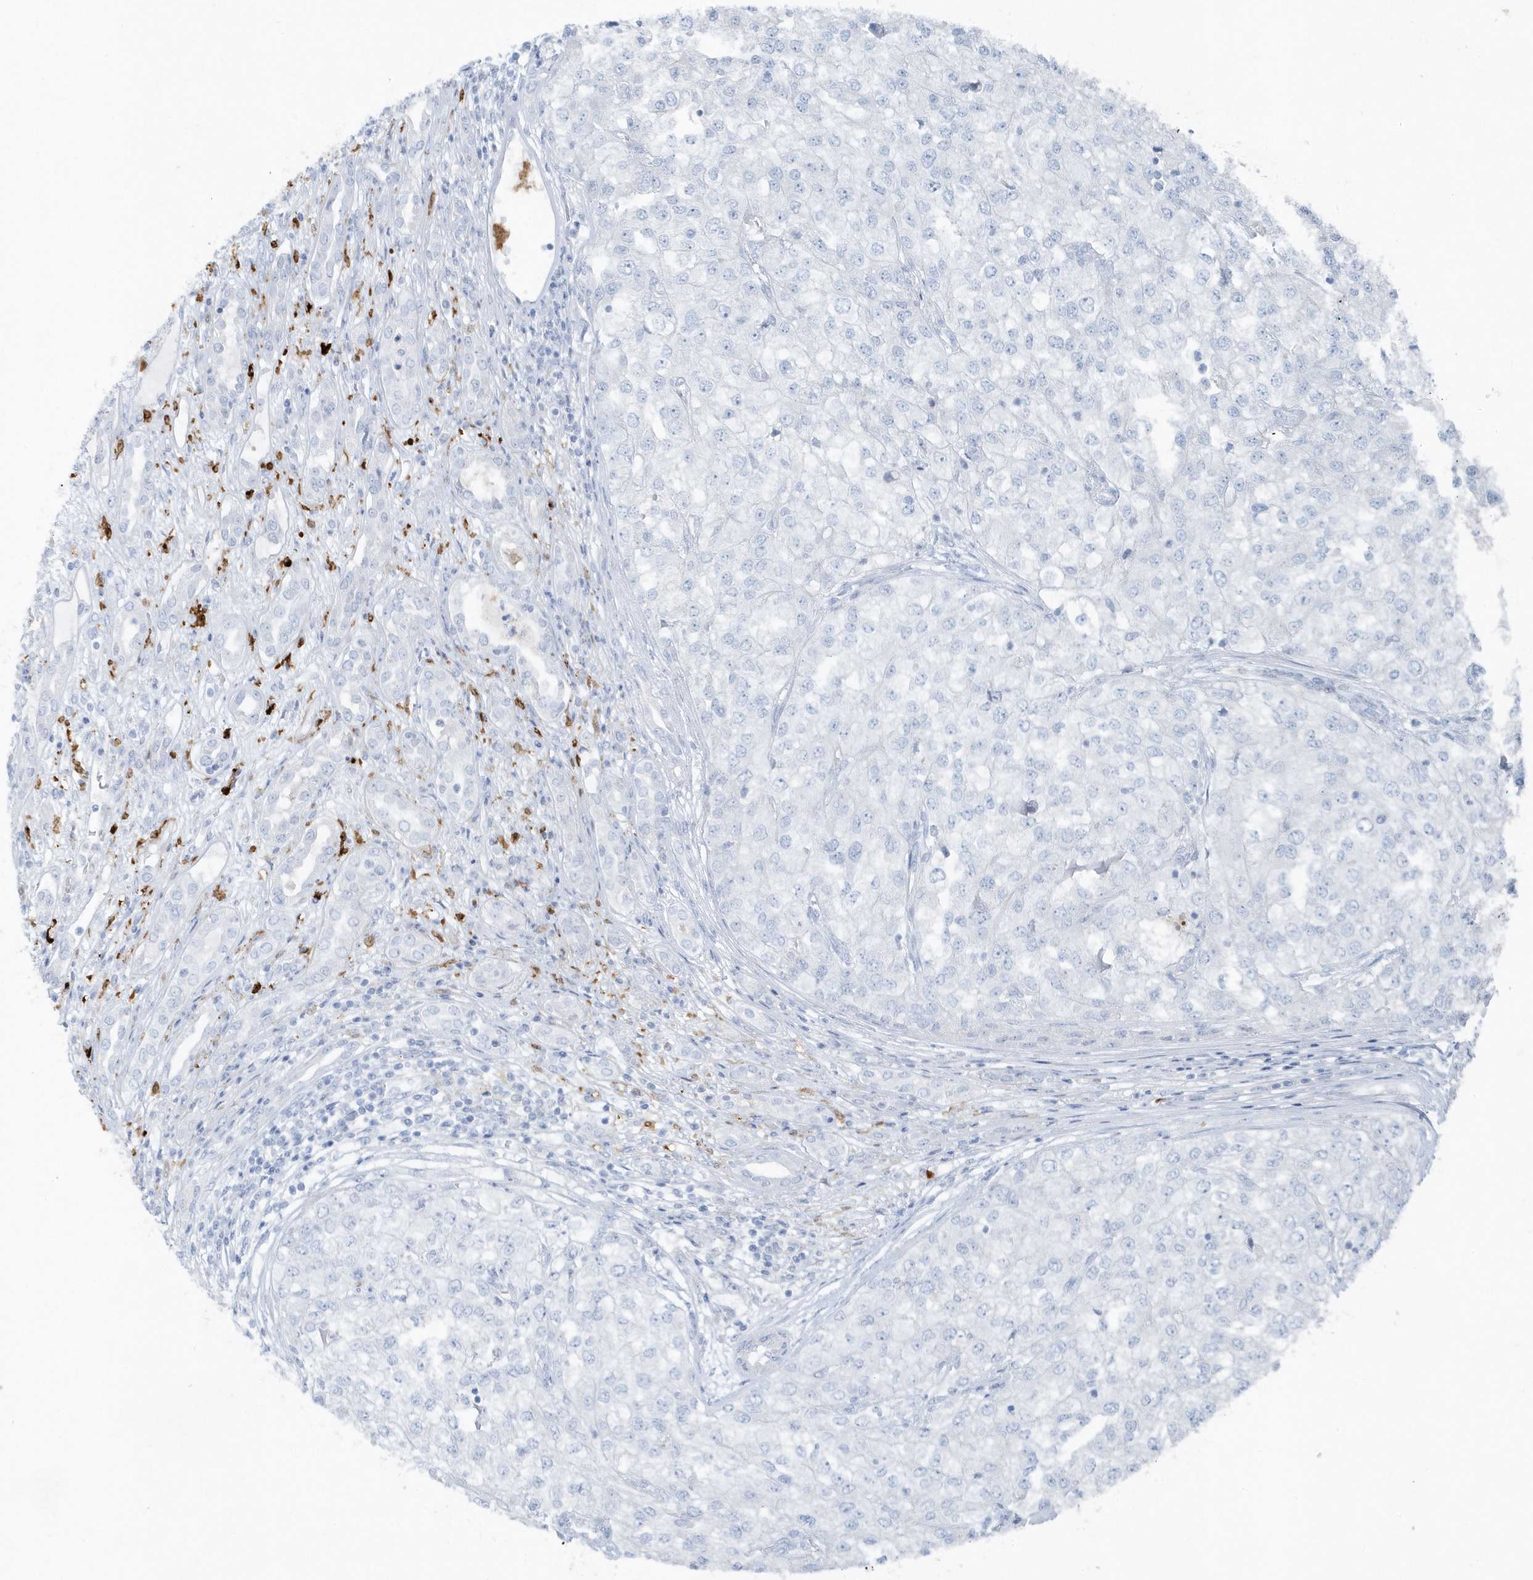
{"staining": {"intensity": "negative", "quantity": "none", "location": "none"}, "tissue": "renal cancer", "cell_type": "Tumor cells", "image_type": "cancer", "snomed": [{"axis": "morphology", "description": "Adenocarcinoma, NOS"}, {"axis": "topography", "description": "Kidney"}], "caption": "DAB (3,3'-diaminobenzidine) immunohistochemical staining of human renal adenocarcinoma demonstrates no significant positivity in tumor cells.", "gene": "FAM98A", "patient": {"sex": "female", "age": 54}}